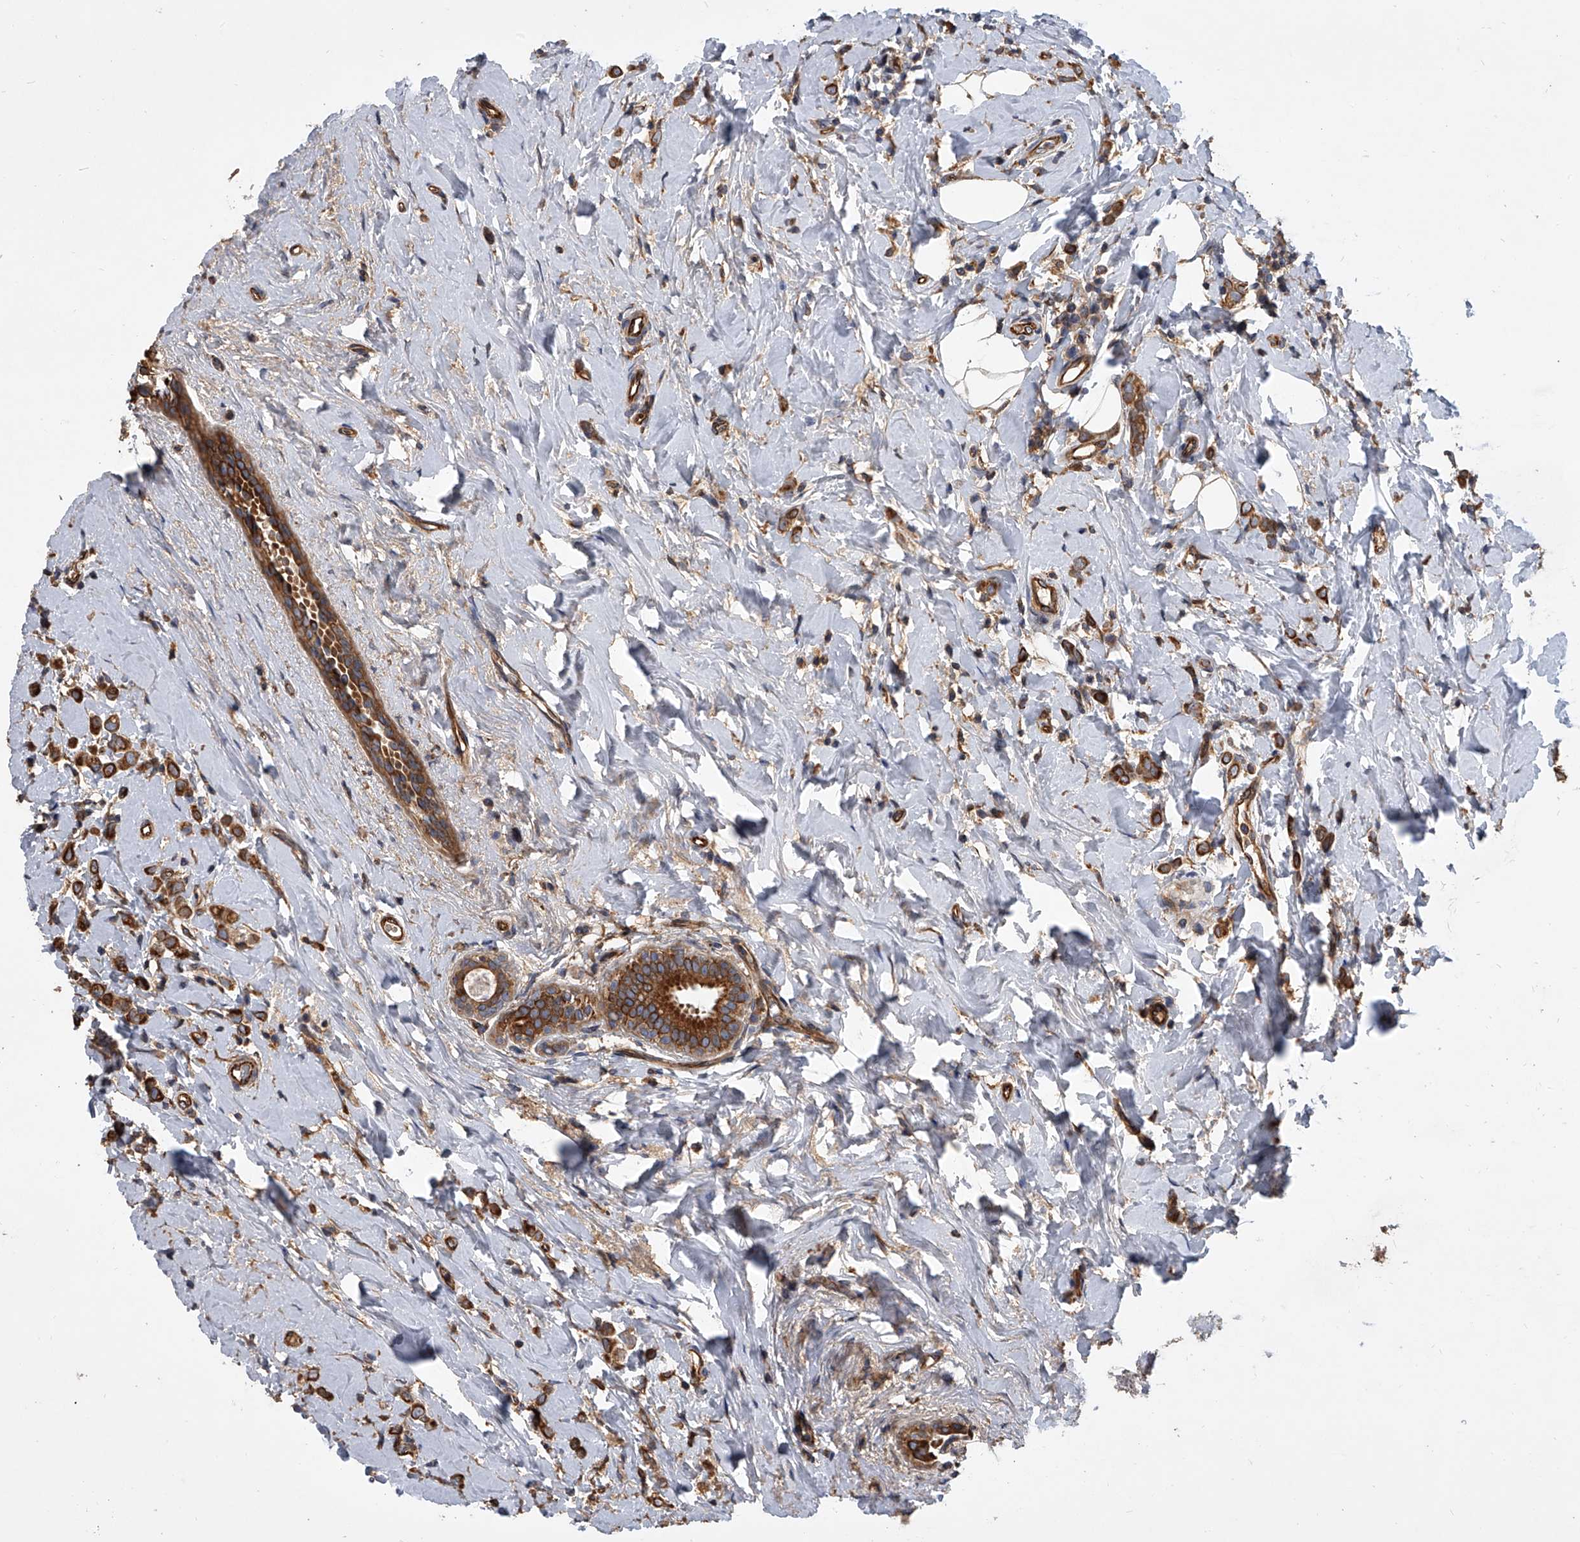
{"staining": {"intensity": "strong", "quantity": "25%-75%", "location": "cytoplasmic/membranous"}, "tissue": "breast cancer", "cell_type": "Tumor cells", "image_type": "cancer", "snomed": [{"axis": "morphology", "description": "Lobular carcinoma"}, {"axis": "topography", "description": "Breast"}], "caption": "A high-resolution histopathology image shows IHC staining of lobular carcinoma (breast), which displays strong cytoplasmic/membranous positivity in about 25%-75% of tumor cells. (DAB (3,3'-diaminobenzidine) = brown stain, brightfield microscopy at high magnification).", "gene": "EXOC4", "patient": {"sex": "female", "age": 47}}